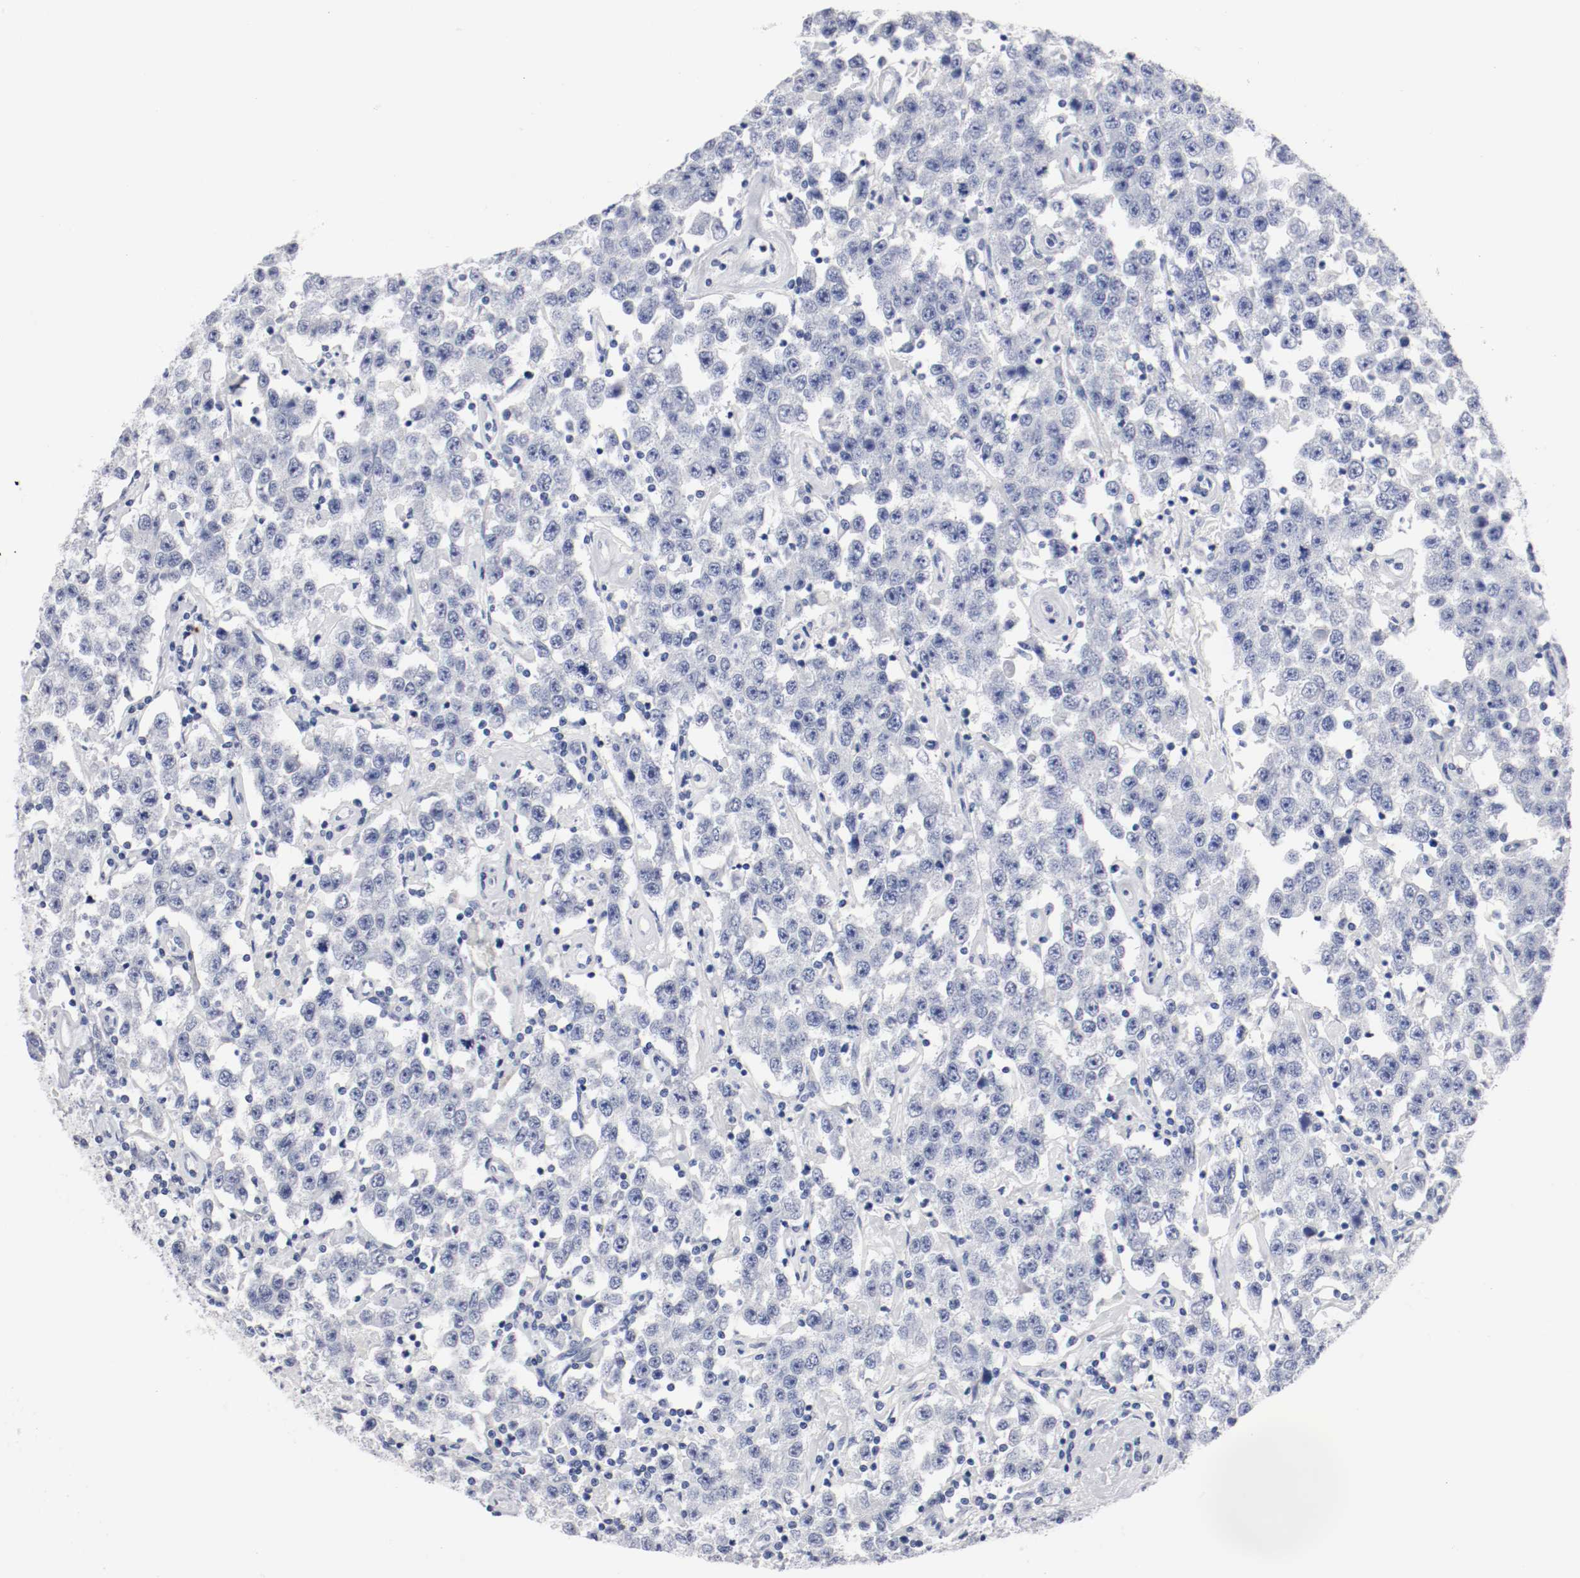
{"staining": {"intensity": "negative", "quantity": "none", "location": "none"}, "tissue": "testis cancer", "cell_type": "Tumor cells", "image_type": "cancer", "snomed": [{"axis": "morphology", "description": "Seminoma, NOS"}, {"axis": "topography", "description": "Testis"}], "caption": "This is an immunohistochemistry image of testis cancer. There is no staining in tumor cells.", "gene": "GAD1", "patient": {"sex": "male", "age": 52}}